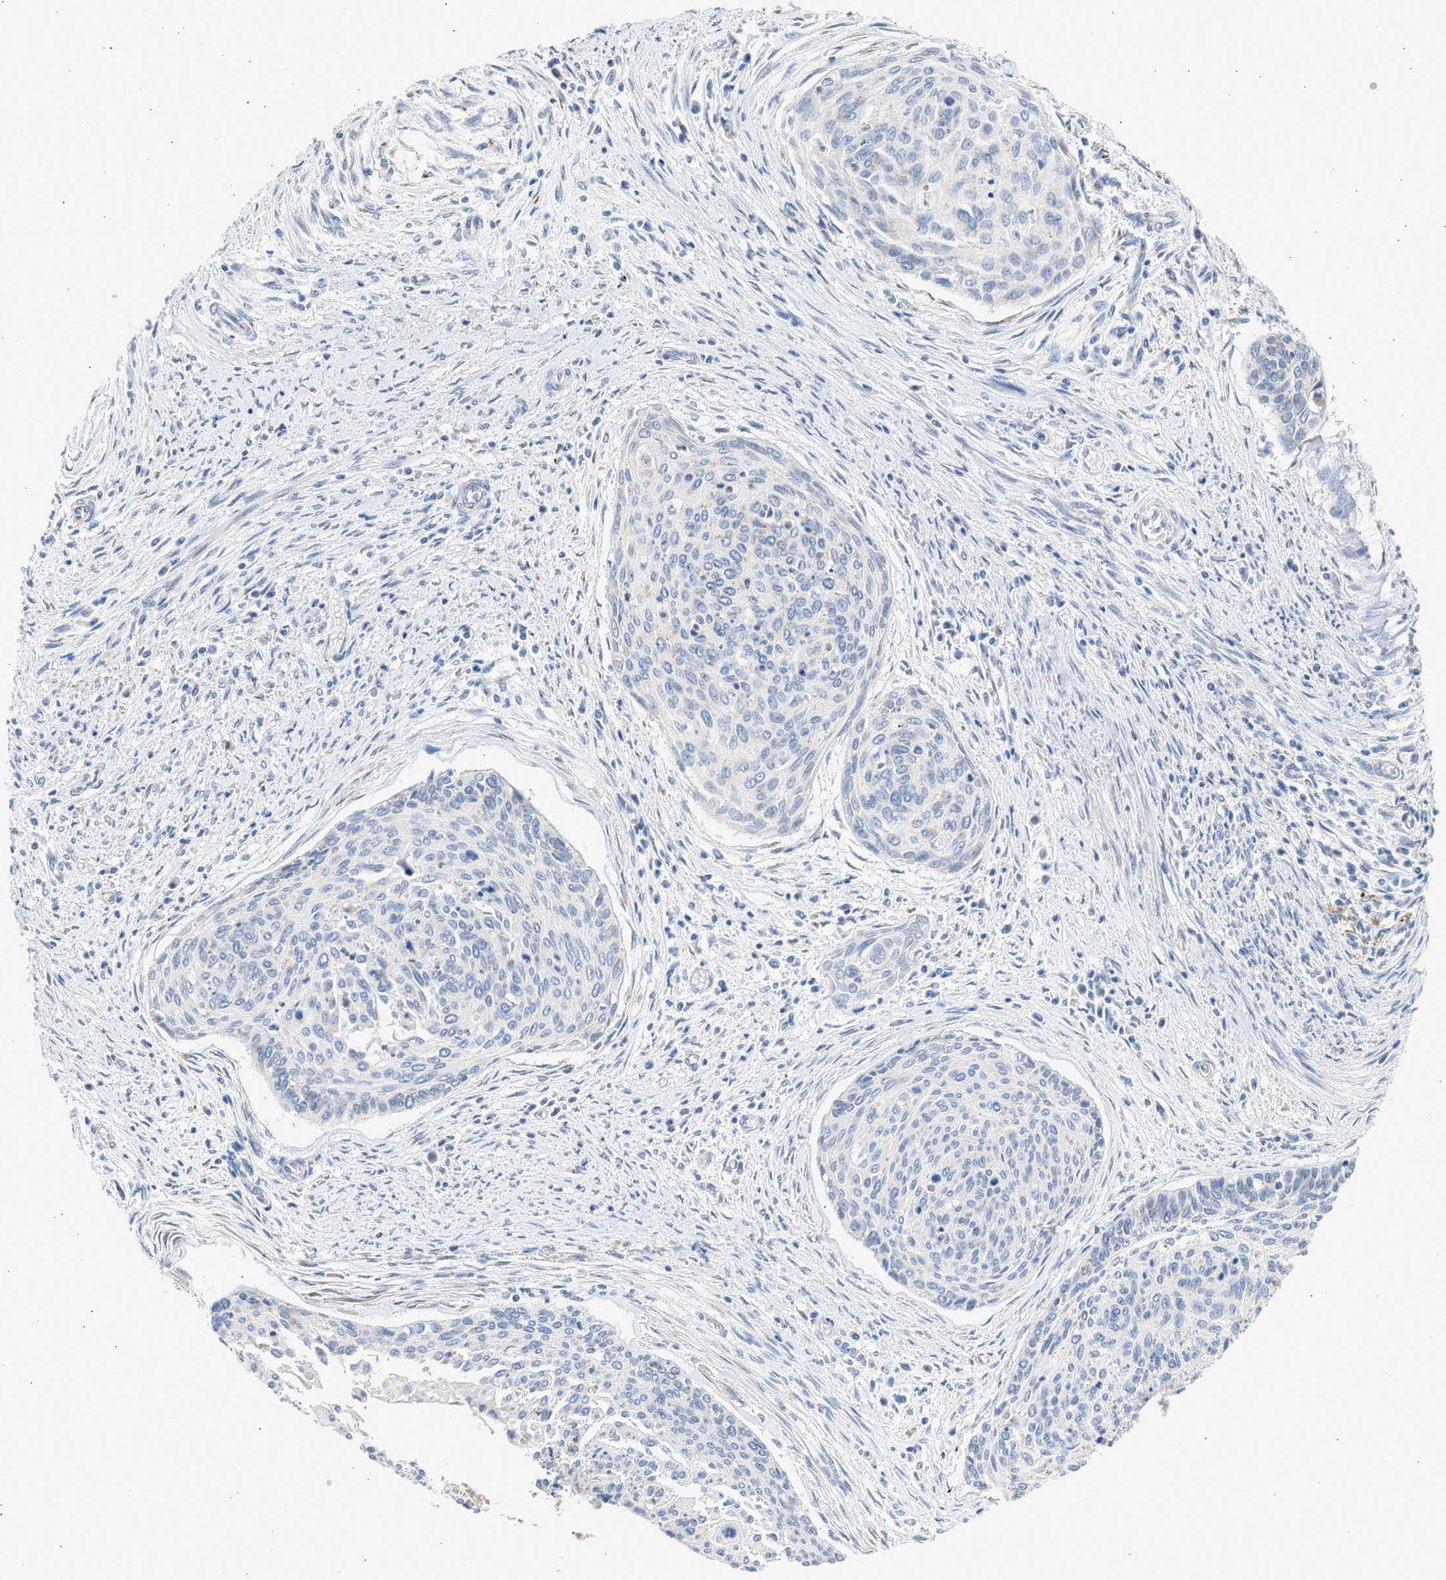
{"staining": {"intensity": "negative", "quantity": "none", "location": "none"}, "tissue": "cervical cancer", "cell_type": "Tumor cells", "image_type": "cancer", "snomed": [{"axis": "morphology", "description": "Squamous cell carcinoma, NOS"}, {"axis": "topography", "description": "Cervix"}], "caption": "The immunohistochemistry (IHC) micrograph has no significant positivity in tumor cells of cervical squamous cell carcinoma tissue. The staining is performed using DAB brown chromogen with nuclei counter-stained in using hematoxylin.", "gene": "IPO8", "patient": {"sex": "female", "age": 55}}